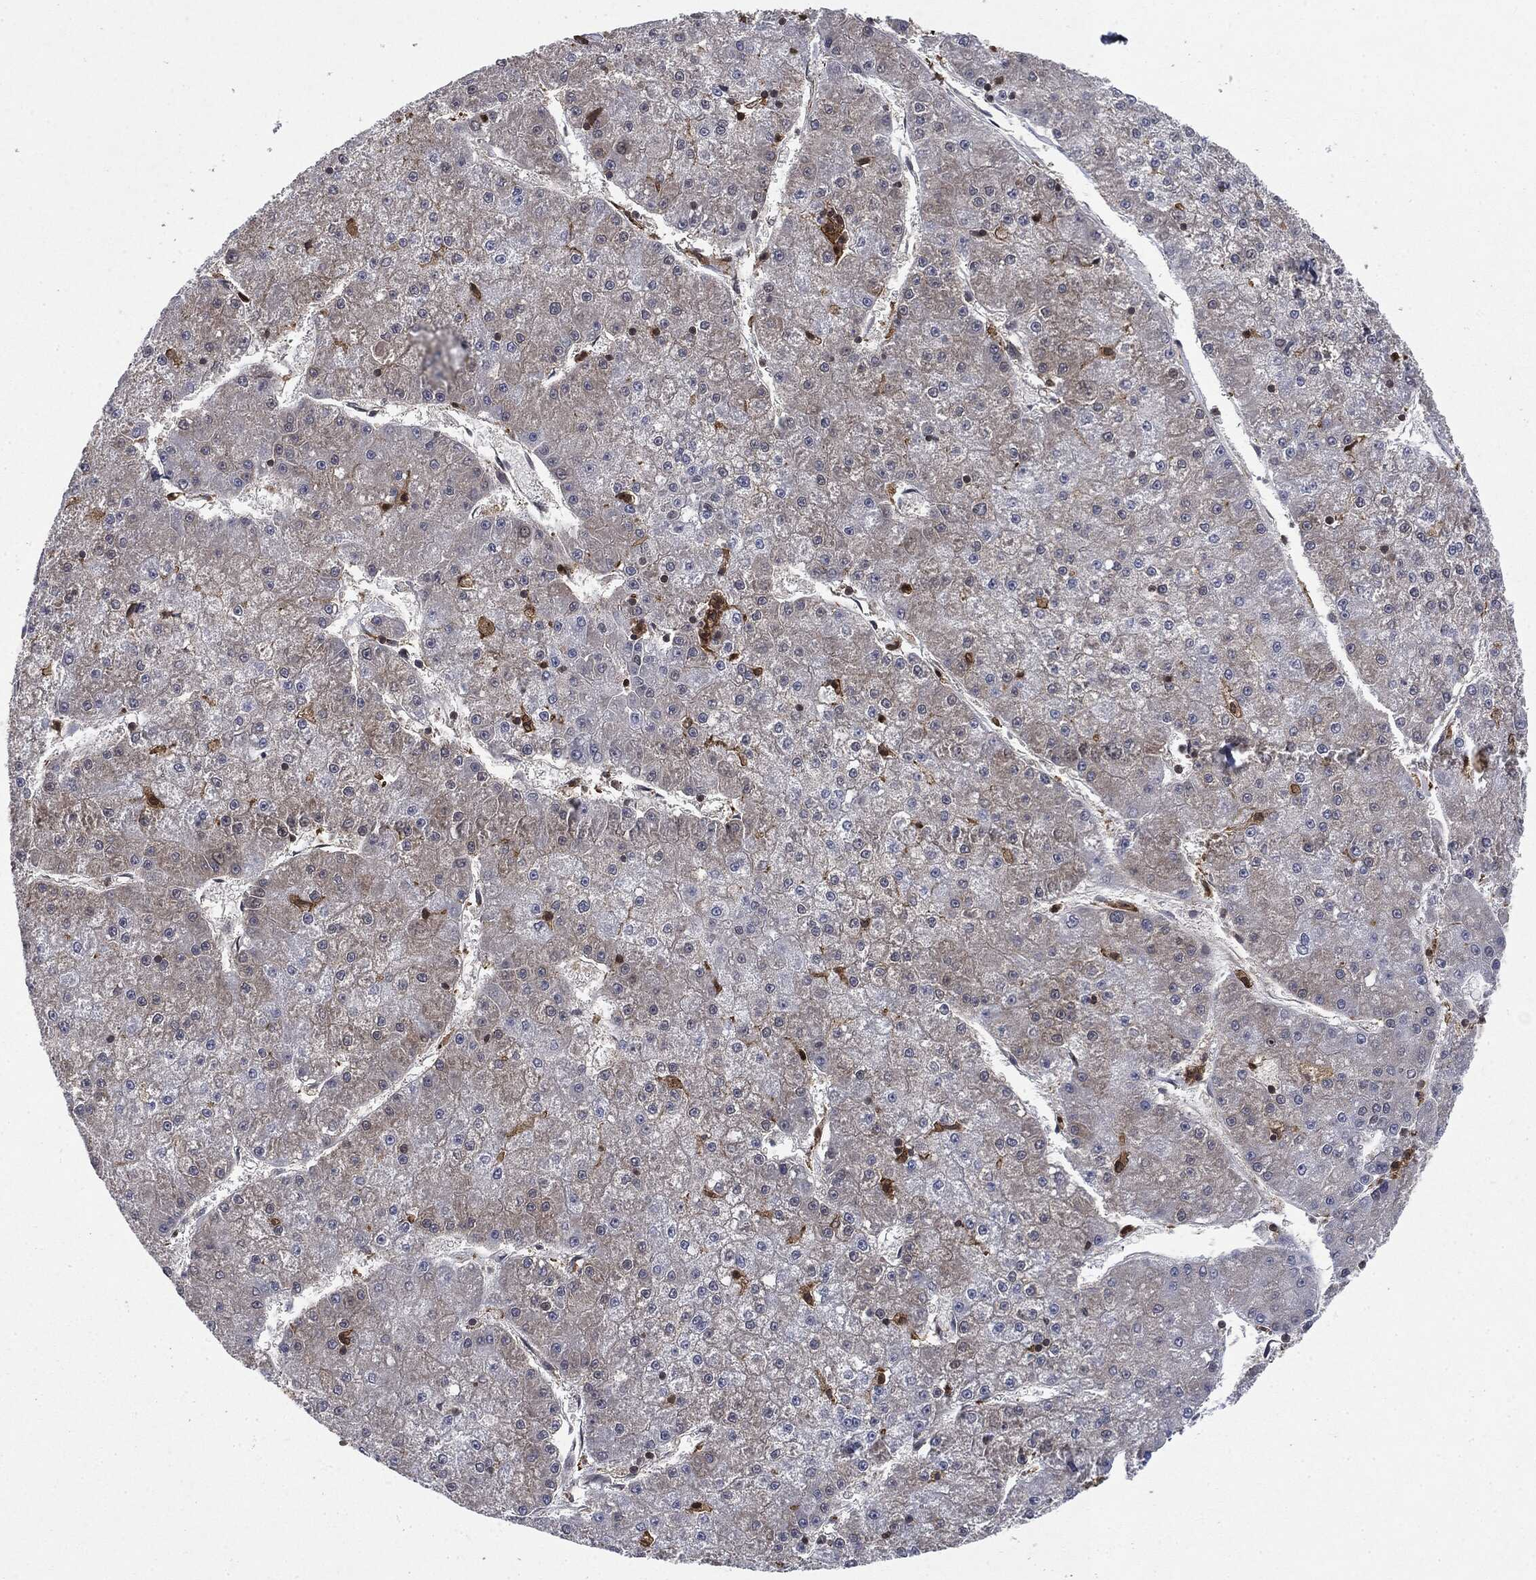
{"staining": {"intensity": "weak", "quantity": "<25%", "location": "cytoplasmic/membranous"}, "tissue": "liver cancer", "cell_type": "Tumor cells", "image_type": "cancer", "snomed": [{"axis": "morphology", "description": "Carcinoma, Hepatocellular, NOS"}, {"axis": "topography", "description": "Liver"}], "caption": "This micrograph is of liver cancer stained with IHC to label a protein in brown with the nuclei are counter-stained blue. There is no expression in tumor cells.", "gene": "SNX5", "patient": {"sex": "male", "age": 73}}